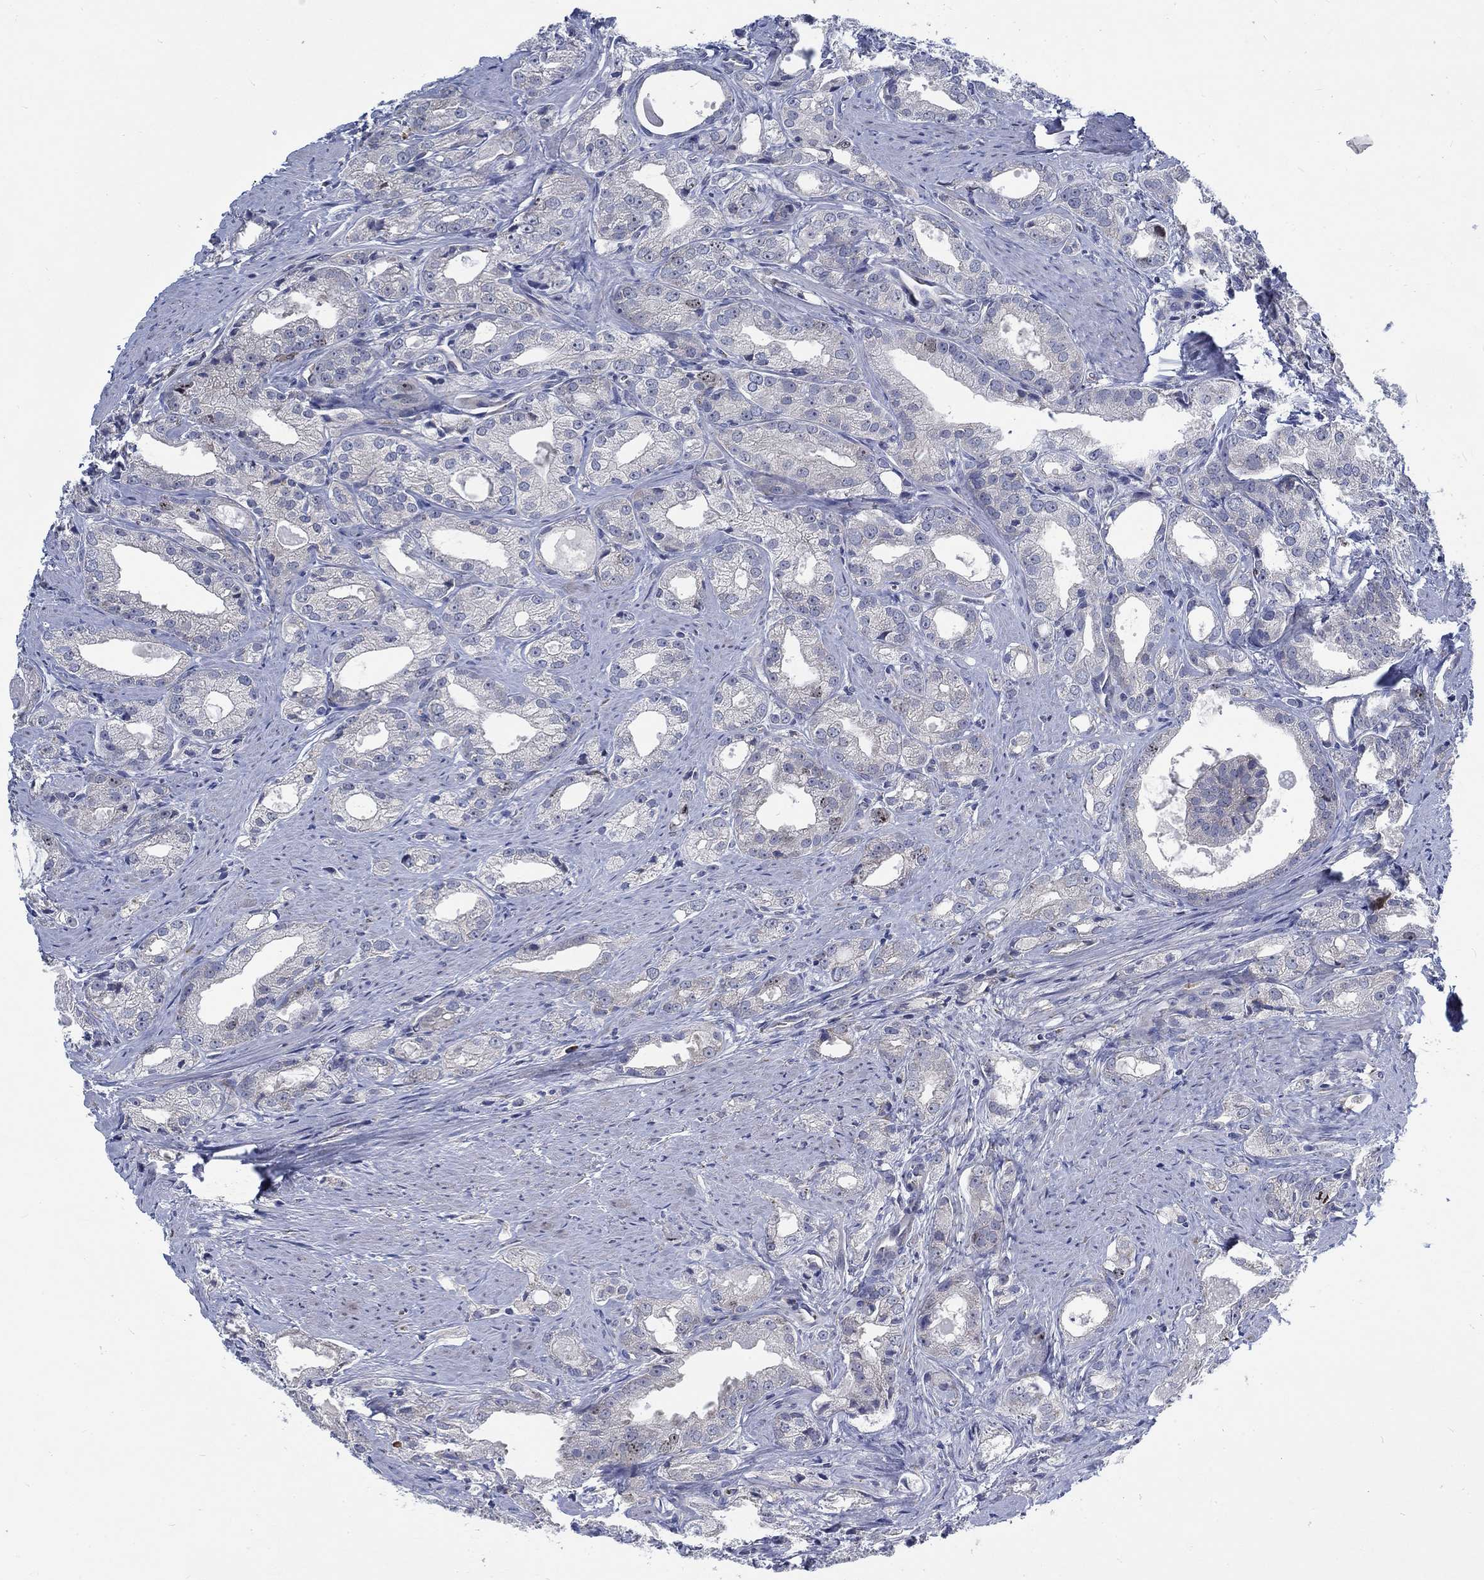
{"staining": {"intensity": "negative", "quantity": "none", "location": "none"}, "tissue": "prostate cancer", "cell_type": "Tumor cells", "image_type": "cancer", "snomed": [{"axis": "morphology", "description": "Adenocarcinoma, NOS"}, {"axis": "morphology", "description": "Adenocarcinoma, High grade"}, {"axis": "topography", "description": "Prostate"}], "caption": "Tumor cells are negative for protein expression in human adenocarcinoma (prostate). The staining is performed using DAB brown chromogen with nuclei counter-stained in using hematoxylin.", "gene": "MMP24", "patient": {"sex": "male", "age": 70}}